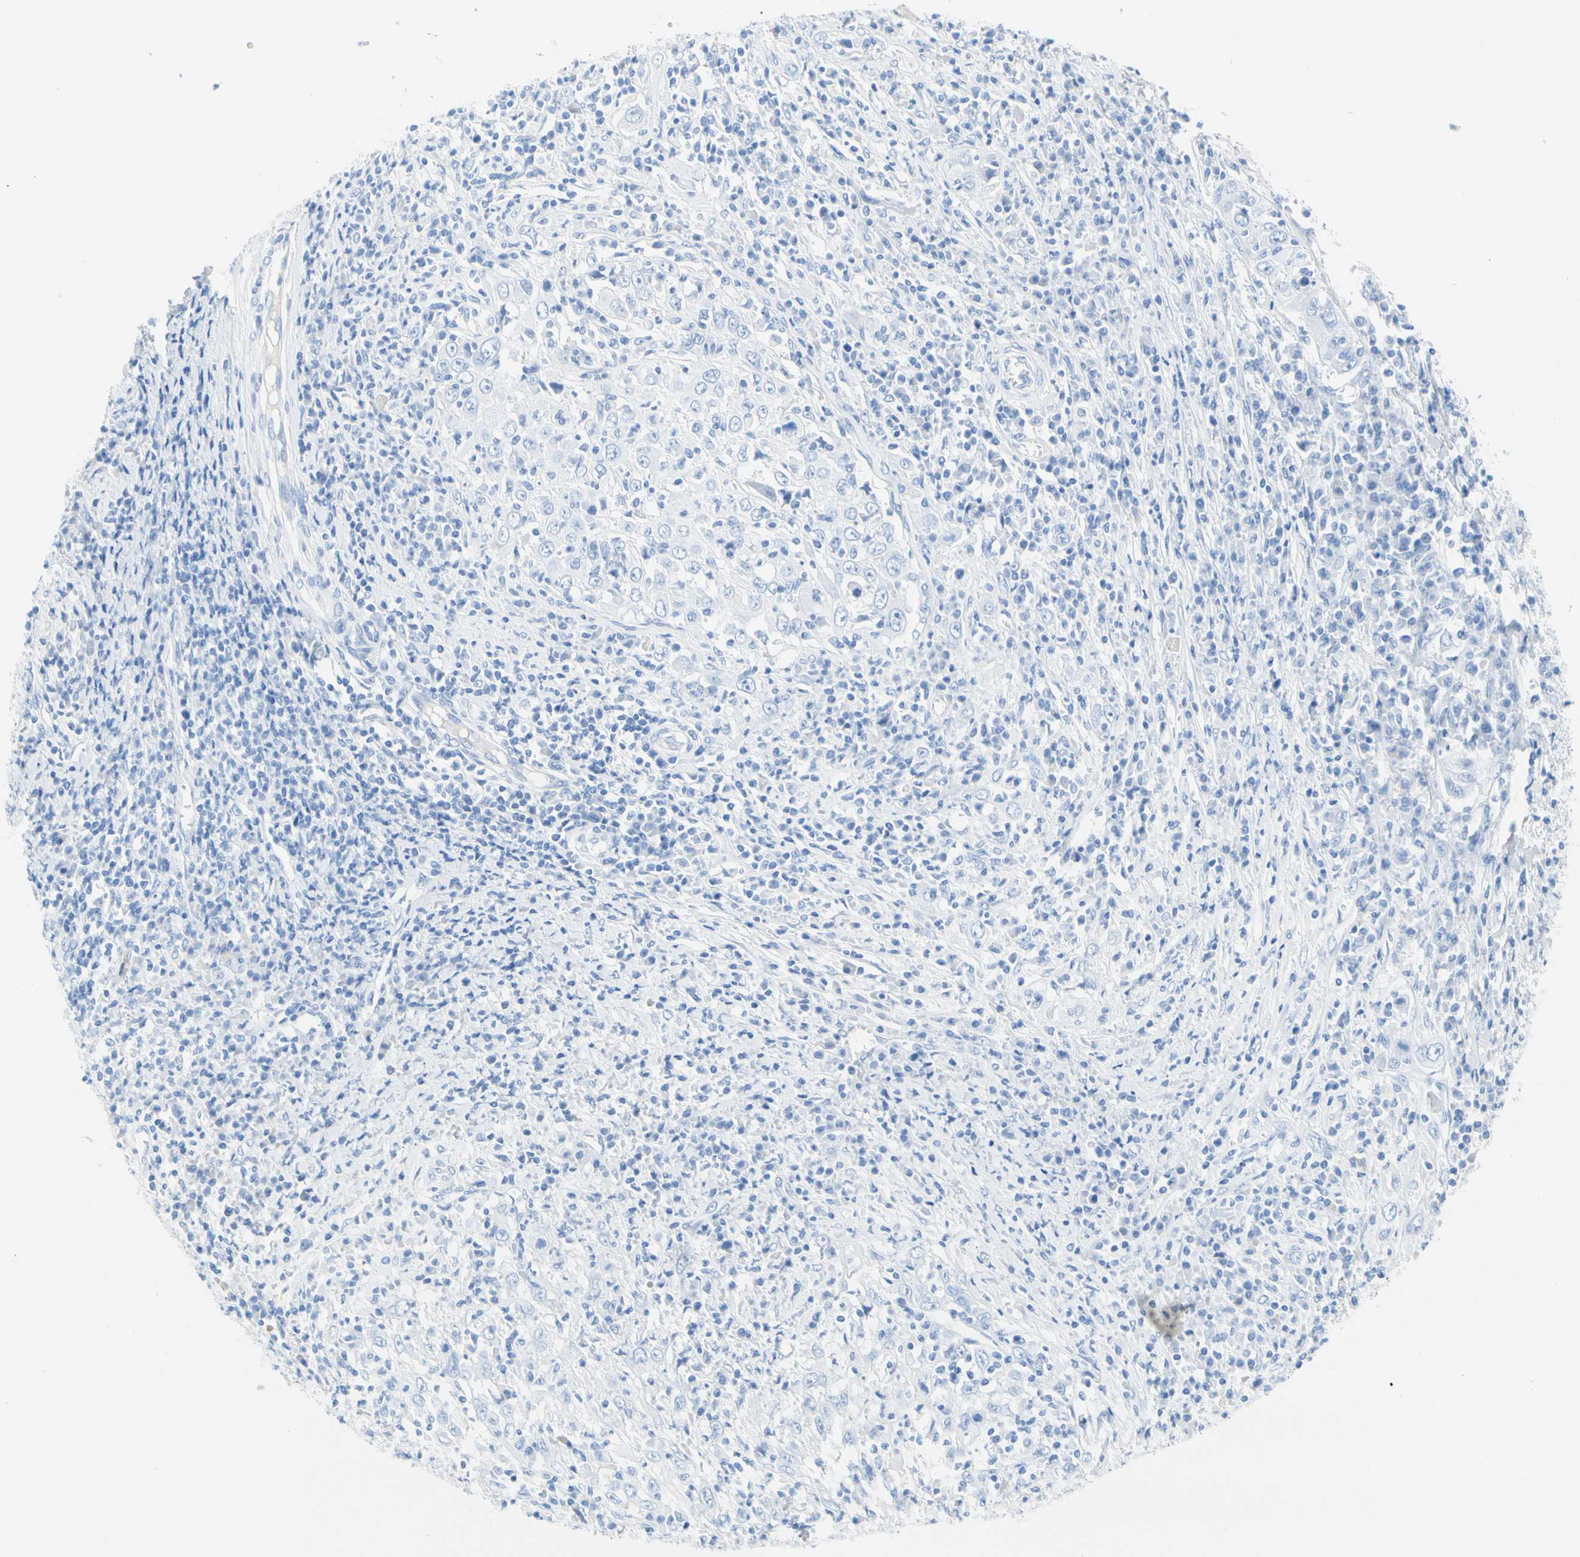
{"staining": {"intensity": "negative", "quantity": "none", "location": "none"}, "tissue": "cervical cancer", "cell_type": "Tumor cells", "image_type": "cancer", "snomed": [{"axis": "morphology", "description": "Squamous cell carcinoma, NOS"}, {"axis": "topography", "description": "Cervix"}], "caption": "DAB (3,3'-diaminobenzidine) immunohistochemical staining of cervical cancer (squamous cell carcinoma) exhibits no significant expression in tumor cells.", "gene": "CEL", "patient": {"sex": "female", "age": 46}}